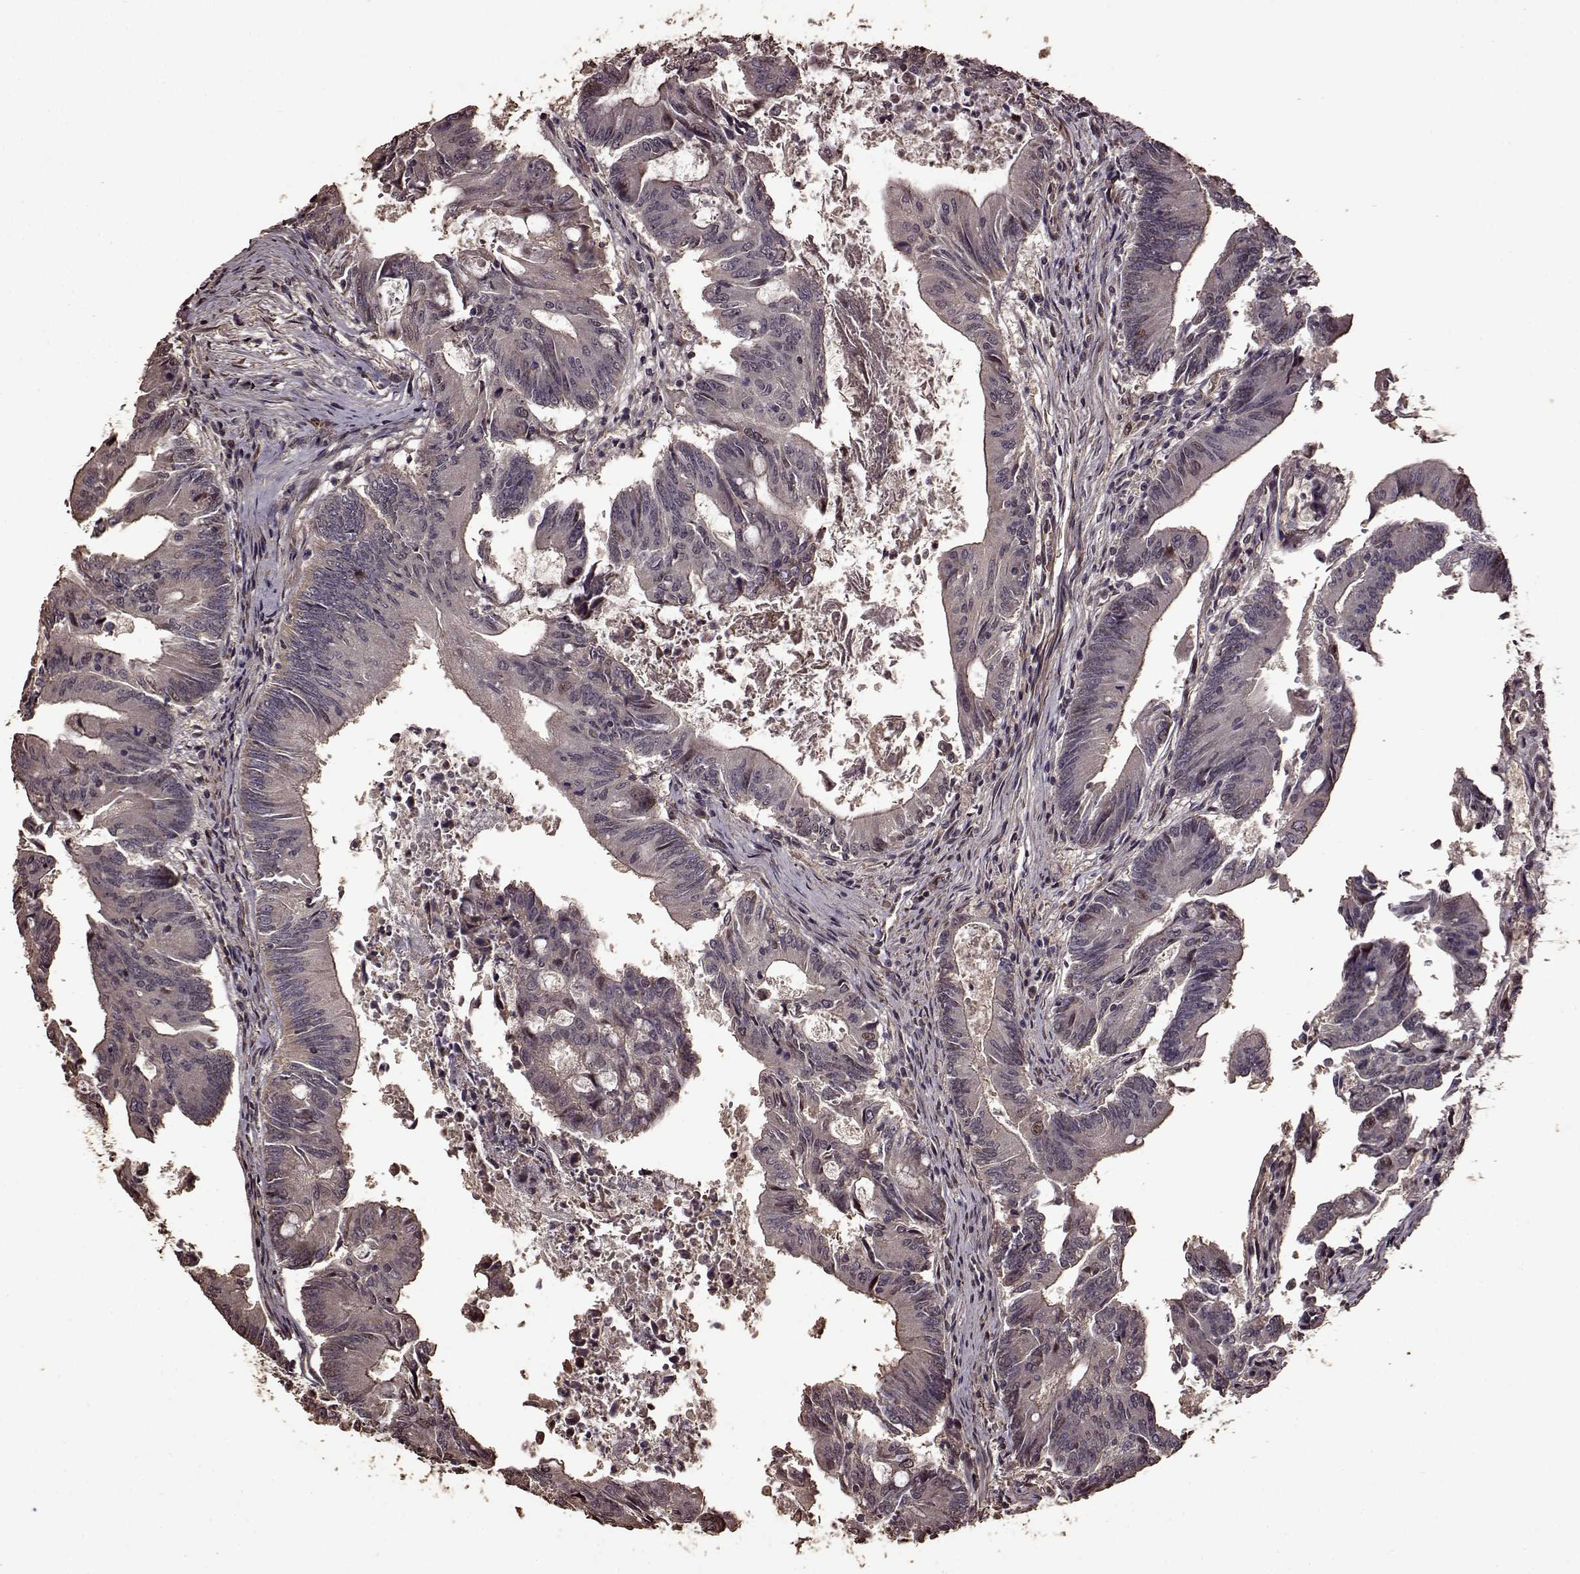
{"staining": {"intensity": "negative", "quantity": "none", "location": "none"}, "tissue": "colorectal cancer", "cell_type": "Tumor cells", "image_type": "cancer", "snomed": [{"axis": "morphology", "description": "Adenocarcinoma, NOS"}, {"axis": "topography", "description": "Colon"}], "caption": "There is no significant staining in tumor cells of colorectal cancer (adenocarcinoma). The staining was performed using DAB (3,3'-diaminobenzidine) to visualize the protein expression in brown, while the nuclei were stained in blue with hematoxylin (Magnification: 20x).", "gene": "FBXW11", "patient": {"sex": "female", "age": 70}}